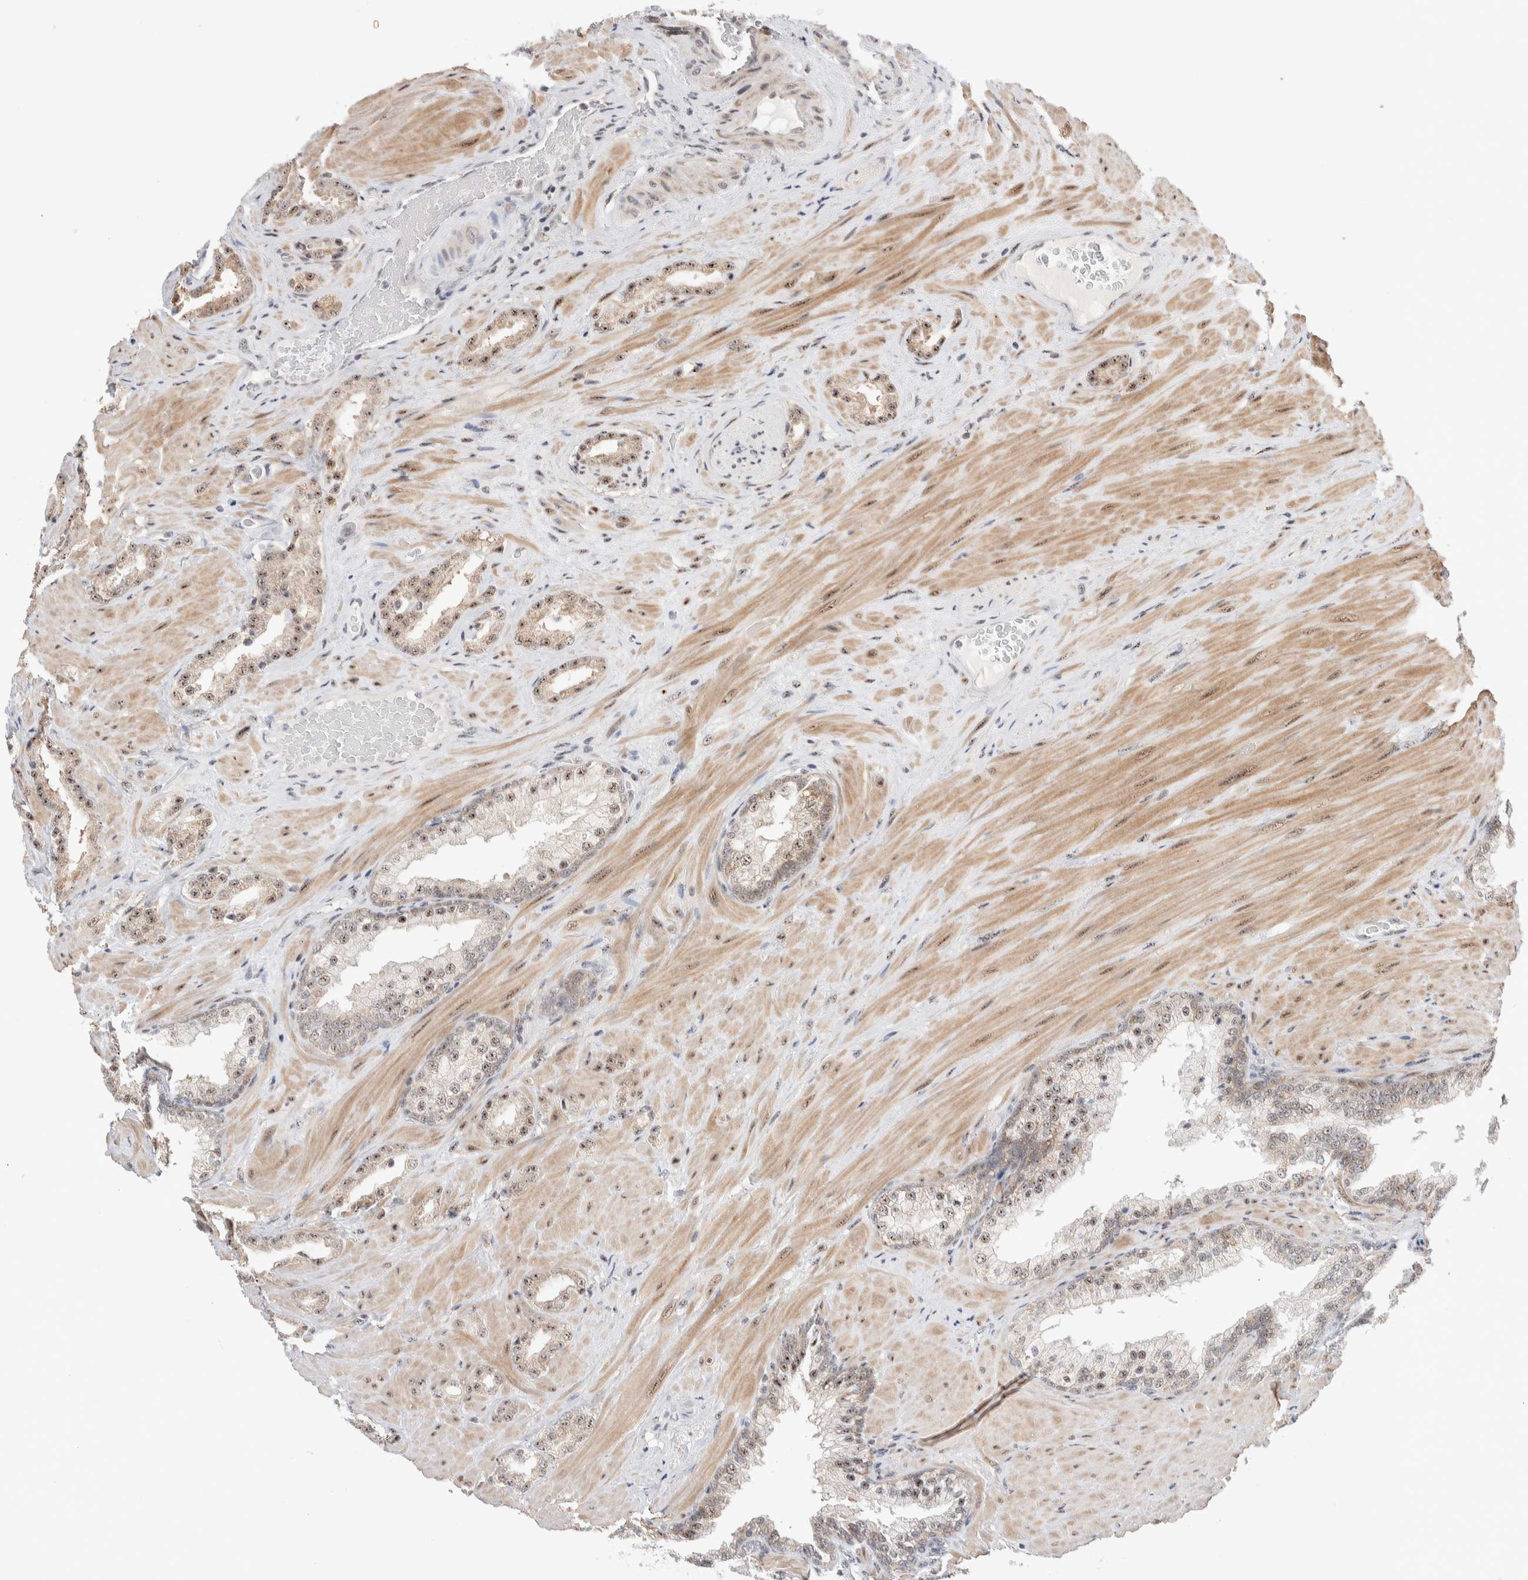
{"staining": {"intensity": "moderate", "quantity": ">75%", "location": "nuclear"}, "tissue": "prostate cancer", "cell_type": "Tumor cells", "image_type": "cancer", "snomed": [{"axis": "morphology", "description": "Adenocarcinoma, High grade"}, {"axis": "topography", "description": "Prostate"}], "caption": "Tumor cells demonstrate medium levels of moderate nuclear expression in about >75% of cells in prostate cancer (high-grade adenocarcinoma). Ihc stains the protein in brown and the nuclei are stained blue.", "gene": "ZNF695", "patient": {"sex": "male", "age": 64}}